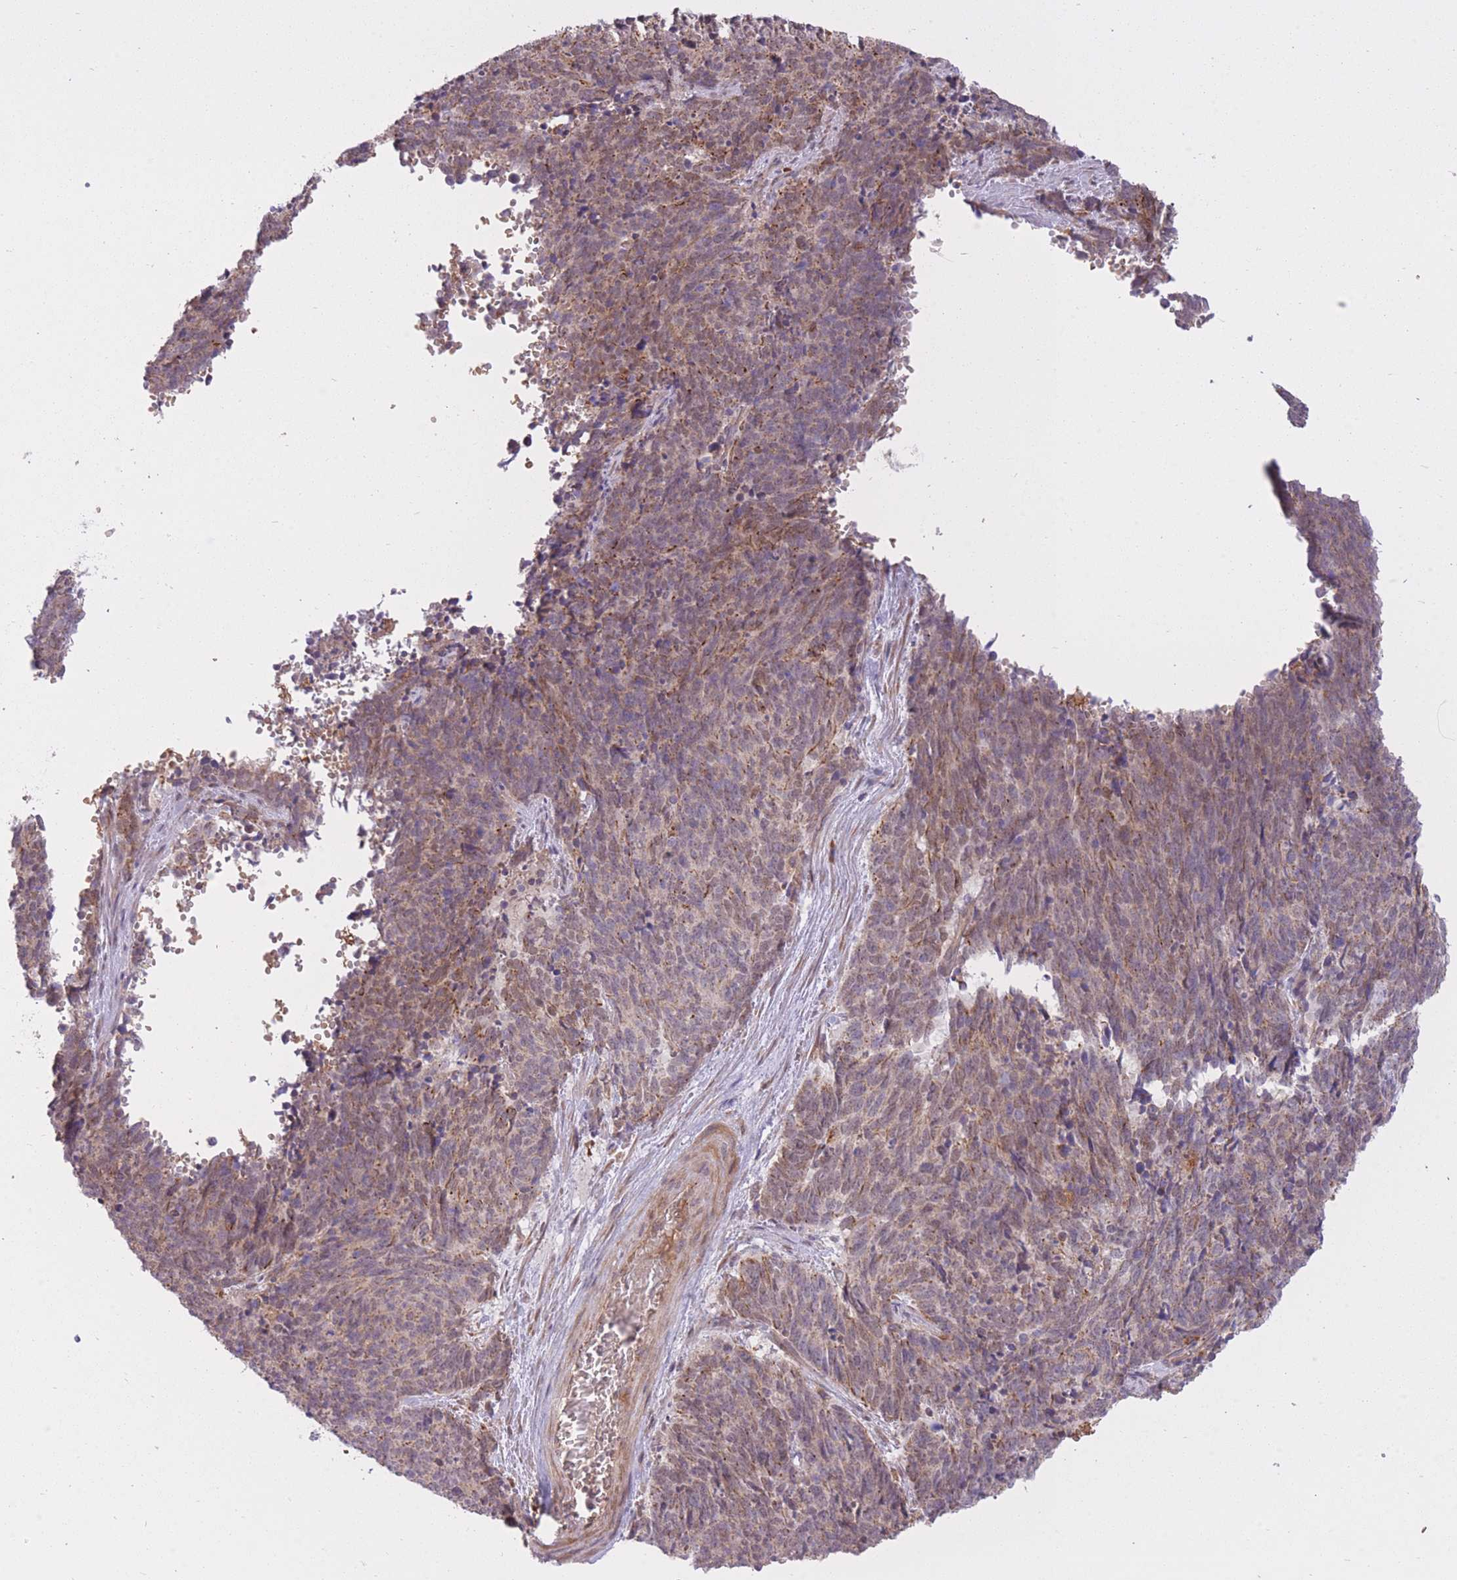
{"staining": {"intensity": "moderate", "quantity": ">75%", "location": "cytoplasmic/membranous"}, "tissue": "cervical cancer", "cell_type": "Tumor cells", "image_type": "cancer", "snomed": [{"axis": "morphology", "description": "Squamous cell carcinoma, NOS"}, {"axis": "topography", "description": "Cervix"}], "caption": "Cervical squamous cell carcinoma was stained to show a protein in brown. There is medium levels of moderate cytoplasmic/membranous staining in approximately >75% of tumor cells.", "gene": "POLR3F", "patient": {"sex": "female", "age": 29}}